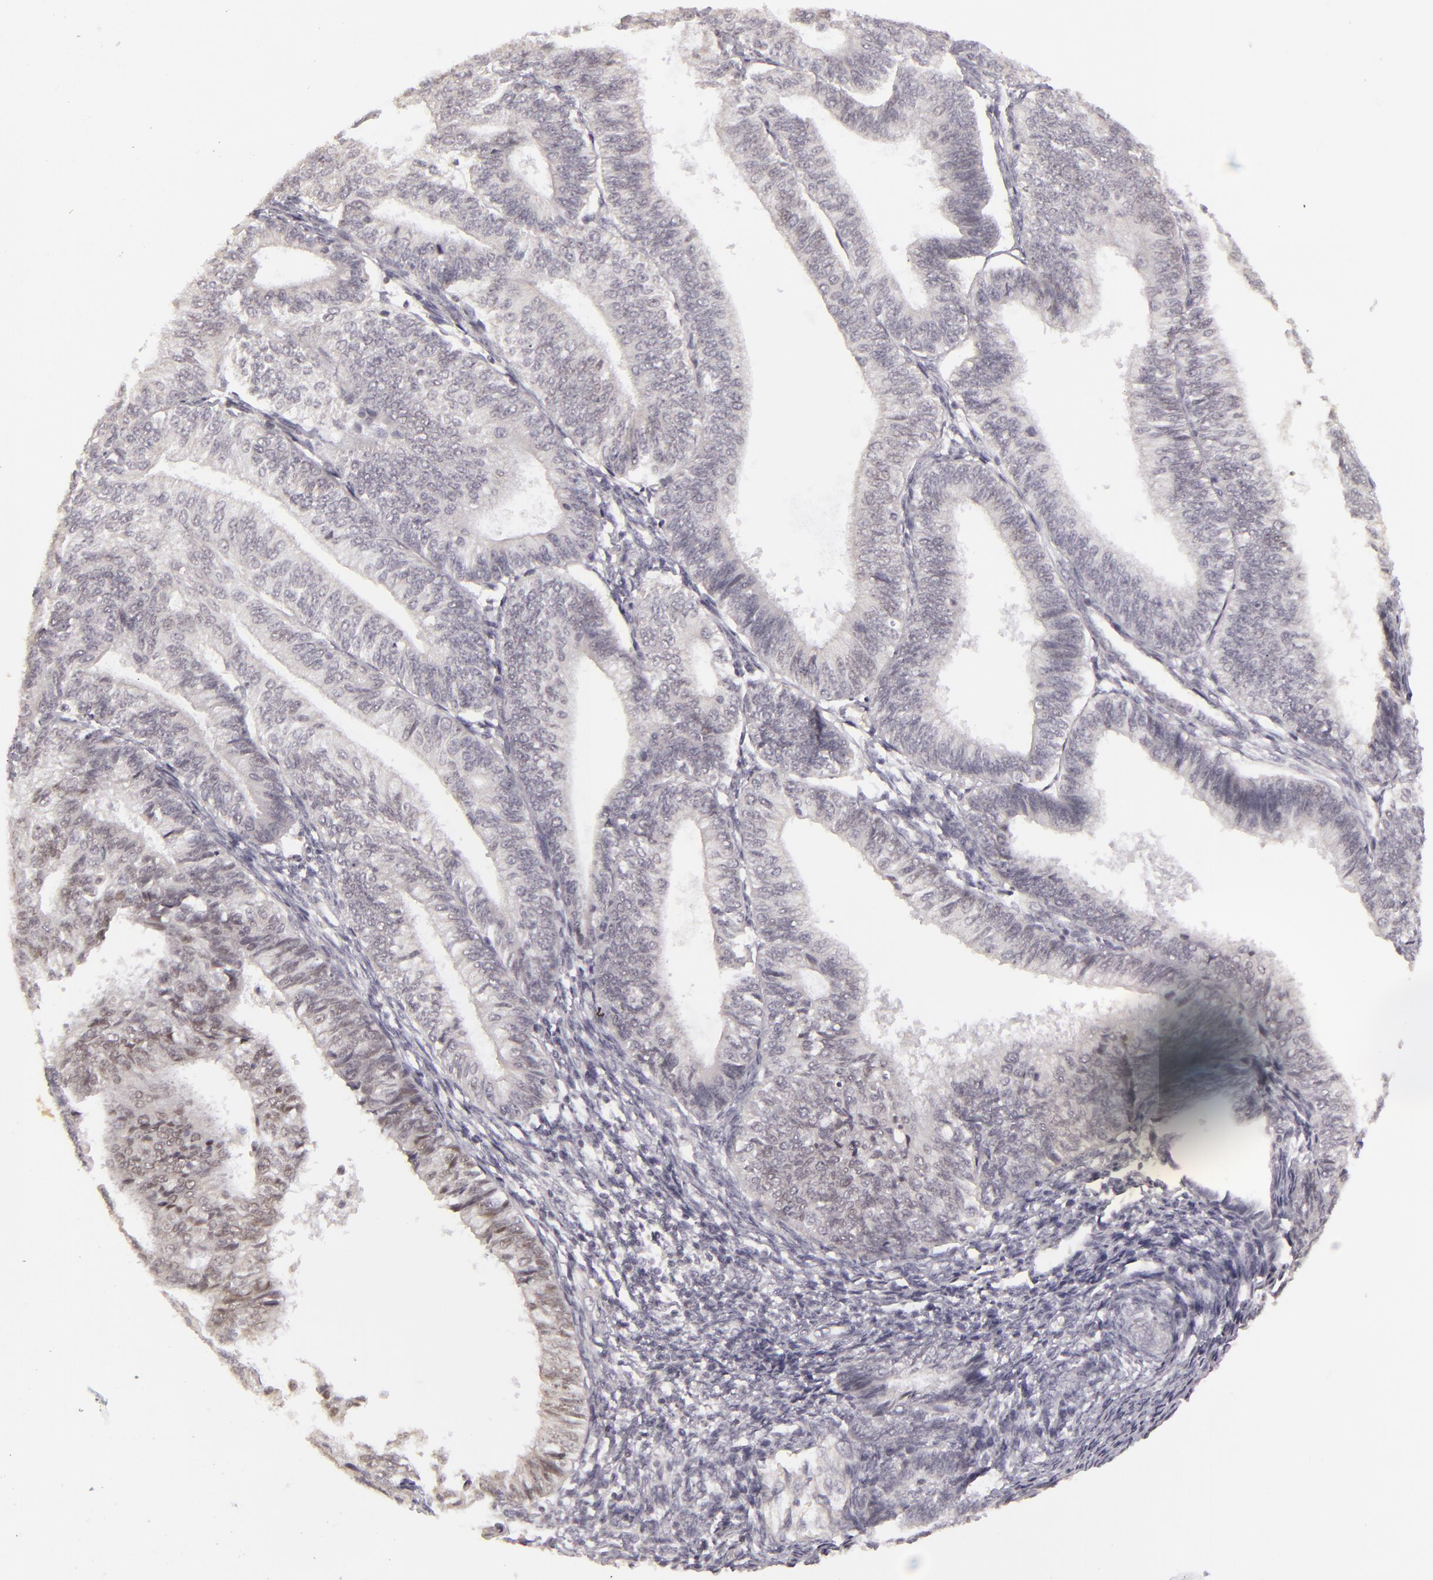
{"staining": {"intensity": "weak", "quantity": "<25%", "location": "nuclear"}, "tissue": "endometrial cancer", "cell_type": "Tumor cells", "image_type": "cancer", "snomed": [{"axis": "morphology", "description": "Adenocarcinoma, NOS"}, {"axis": "topography", "description": "Endometrium"}], "caption": "Immunohistochemical staining of human adenocarcinoma (endometrial) shows no significant expression in tumor cells.", "gene": "SIX1", "patient": {"sex": "female", "age": 55}}